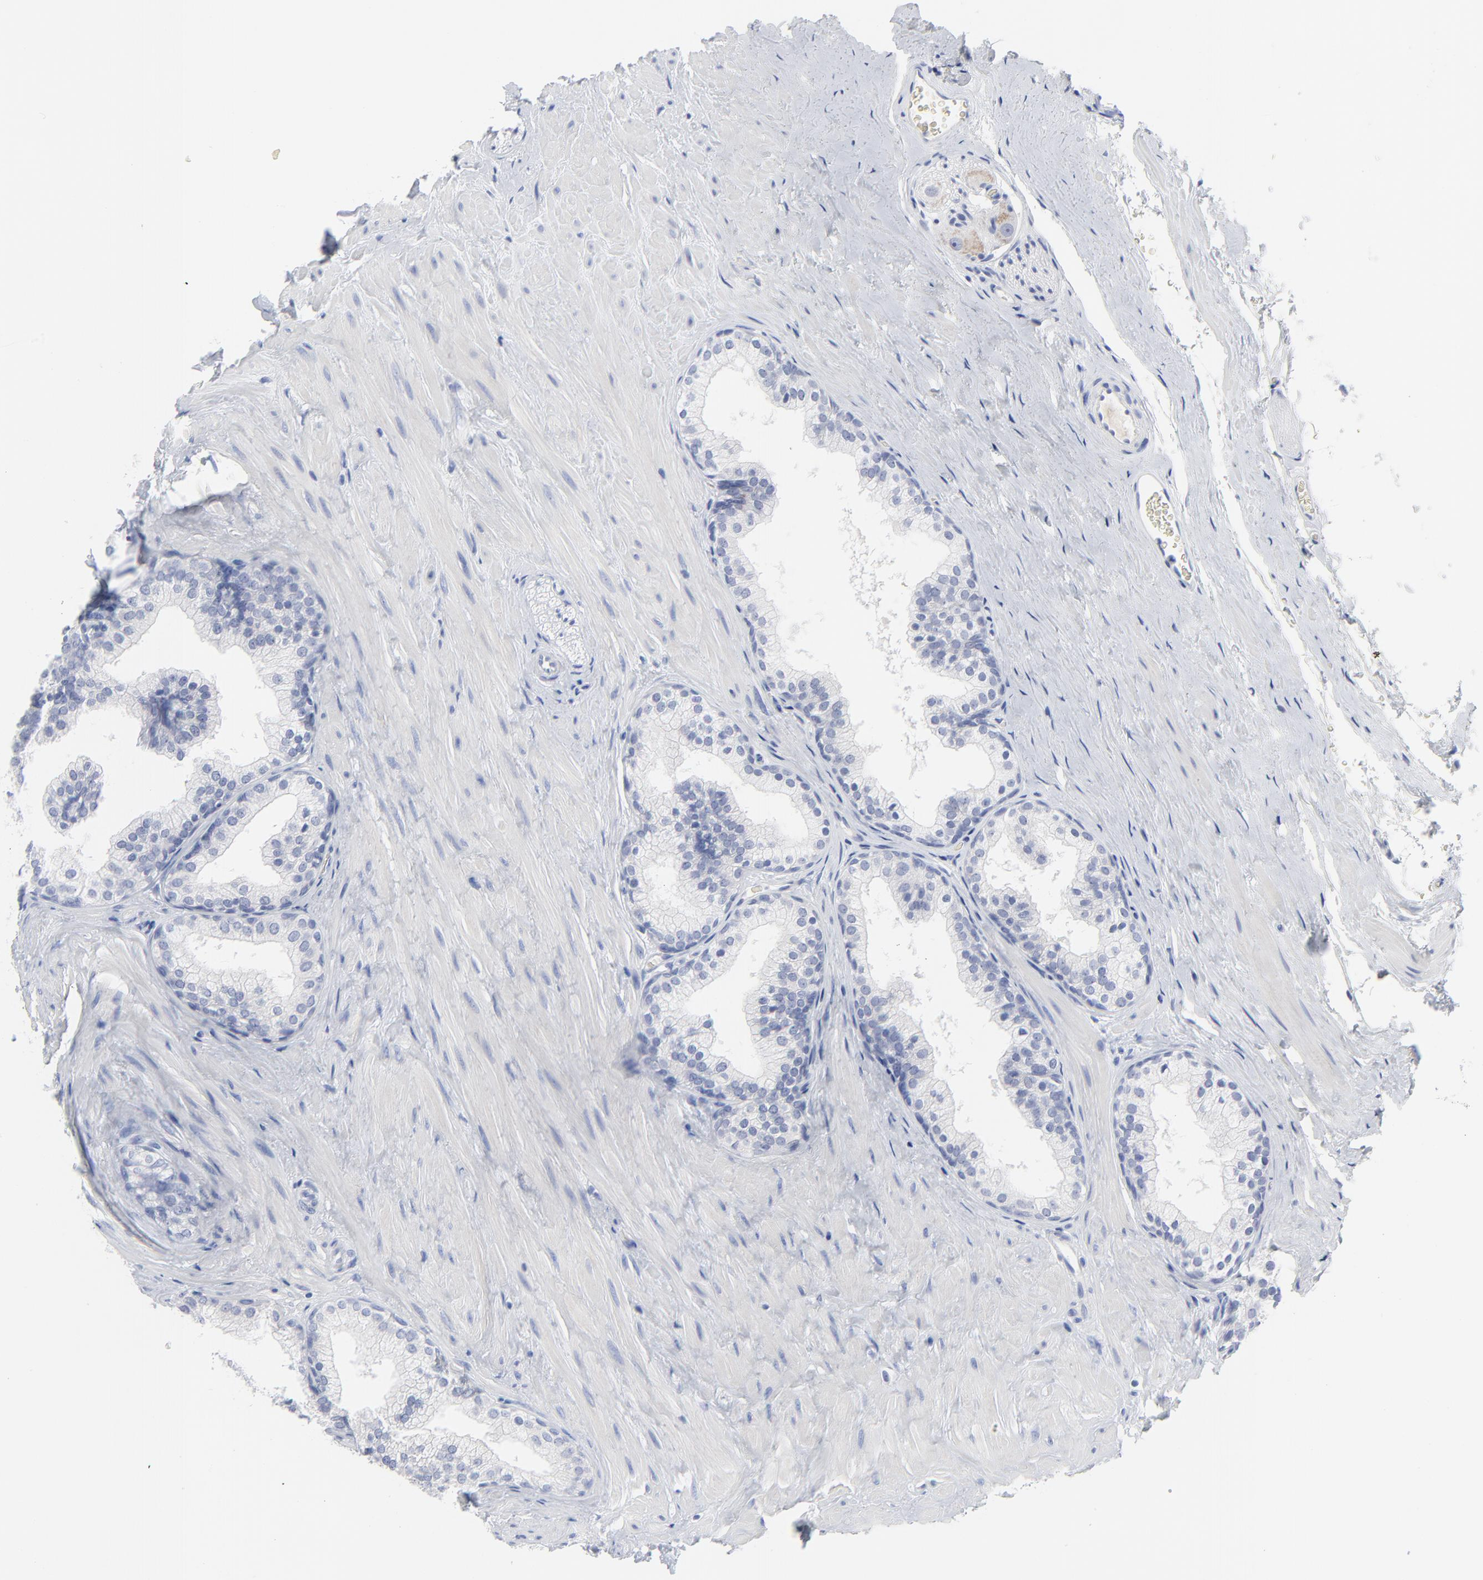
{"staining": {"intensity": "strong", "quantity": "<25%", "location": "cytoplasmic/membranous,nuclear"}, "tissue": "prostate", "cell_type": "Glandular cells", "image_type": "normal", "snomed": [{"axis": "morphology", "description": "Normal tissue, NOS"}, {"axis": "topography", "description": "Prostate"}], "caption": "Brown immunohistochemical staining in unremarkable prostate displays strong cytoplasmic/membranous,nuclear positivity in about <25% of glandular cells.", "gene": "CDK1", "patient": {"sex": "male", "age": 60}}